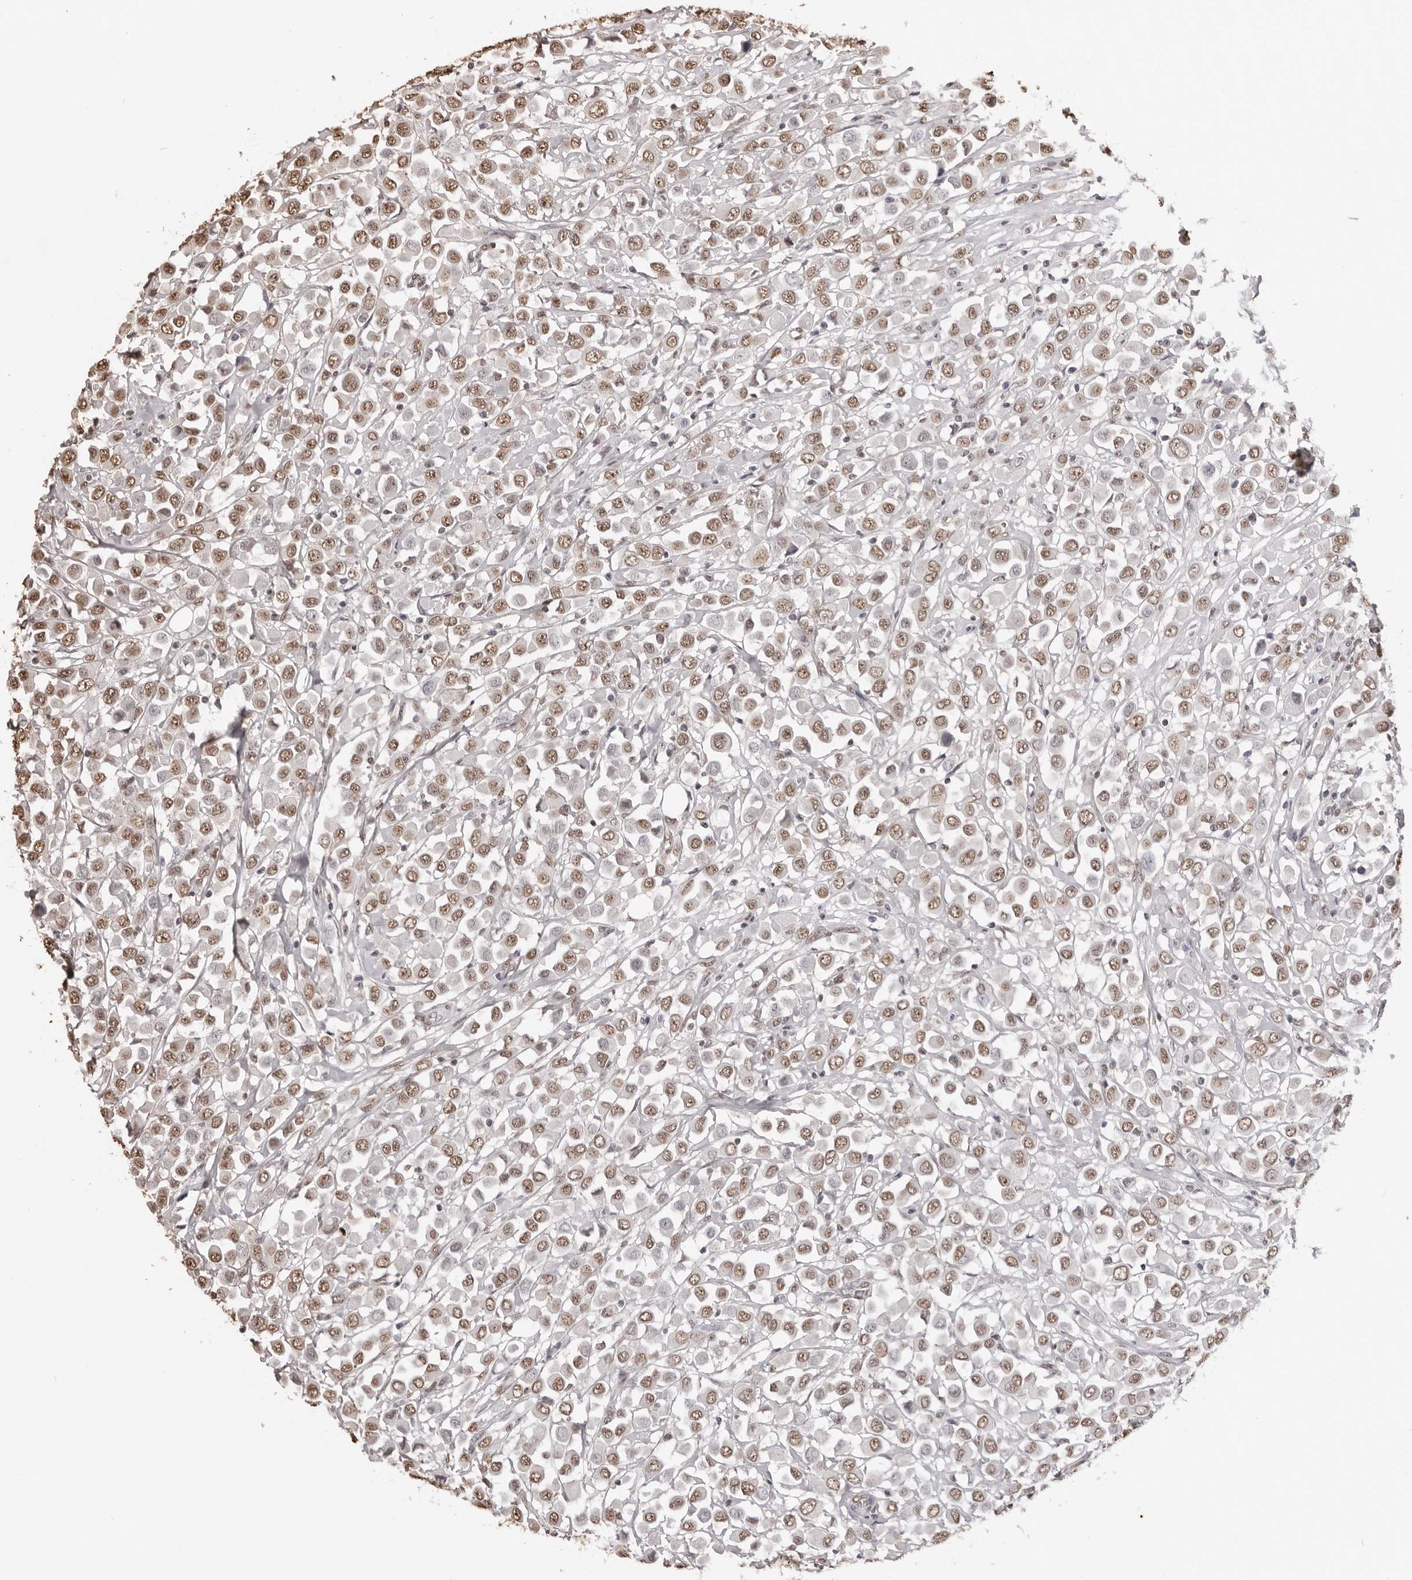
{"staining": {"intensity": "moderate", "quantity": ">75%", "location": "nuclear"}, "tissue": "breast cancer", "cell_type": "Tumor cells", "image_type": "cancer", "snomed": [{"axis": "morphology", "description": "Duct carcinoma"}, {"axis": "topography", "description": "Breast"}], "caption": "An immunohistochemistry (IHC) micrograph of neoplastic tissue is shown. Protein staining in brown shows moderate nuclear positivity in intraductal carcinoma (breast) within tumor cells.", "gene": "OLIG3", "patient": {"sex": "female", "age": 61}}